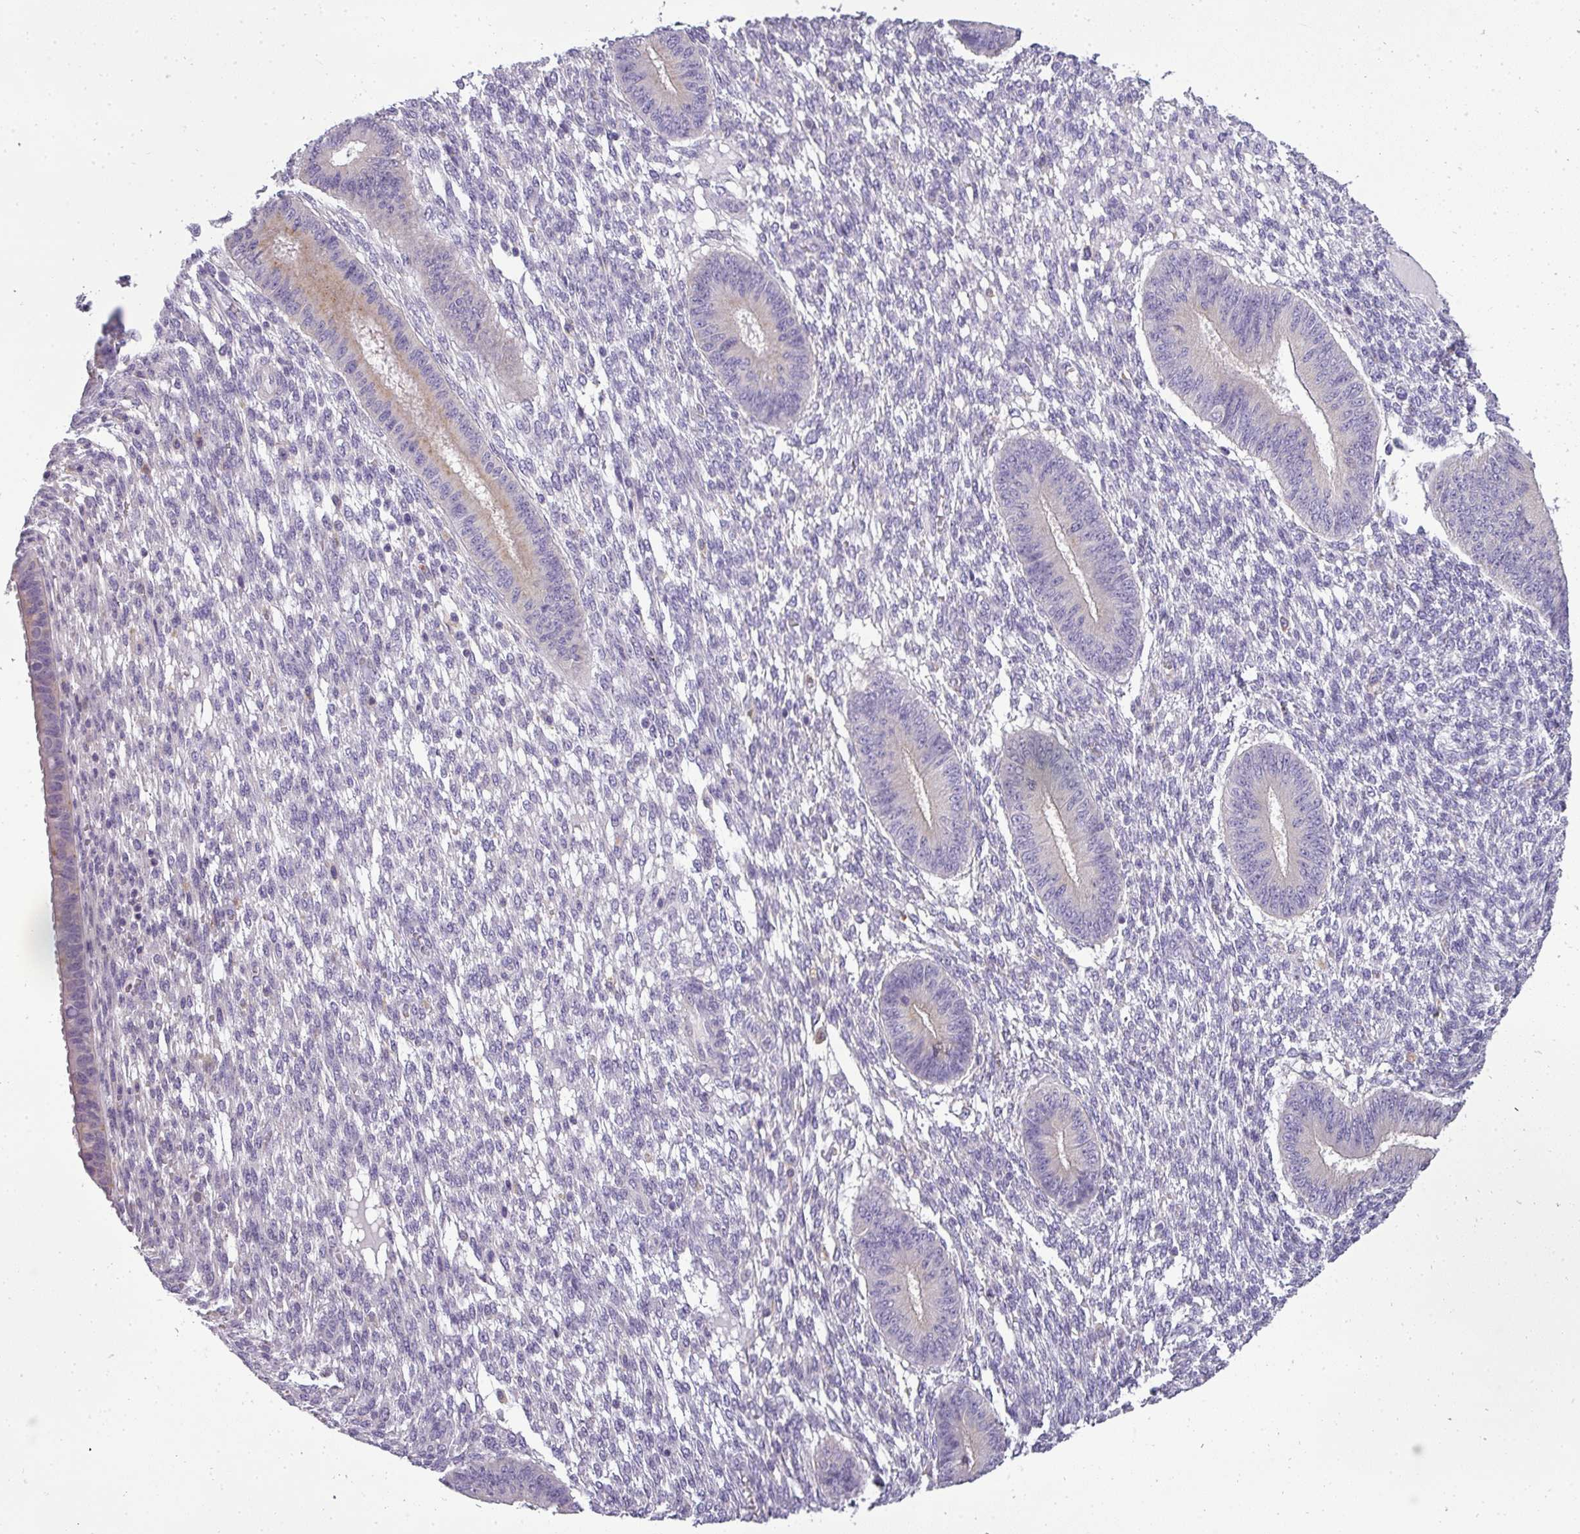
{"staining": {"intensity": "negative", "quantity": "none", "location": "none"}, "tissue": "endometrium", "cell_type": "Cells in endometrial stroma", "image_type": "normal", "snomed": [{"axis": "morphology", "description": "Normal tissue, NOS"}, {"axis": "topography", "description": "Endometrium"}], "caption": "Normal endometrium was stained to show a protein in brown. There is no significant staining in cells in endometrial stroma. (DAB IHC, high magnification).", "gene": "ATP6V1D", "patient": {"sex": "female", "age": 49}}